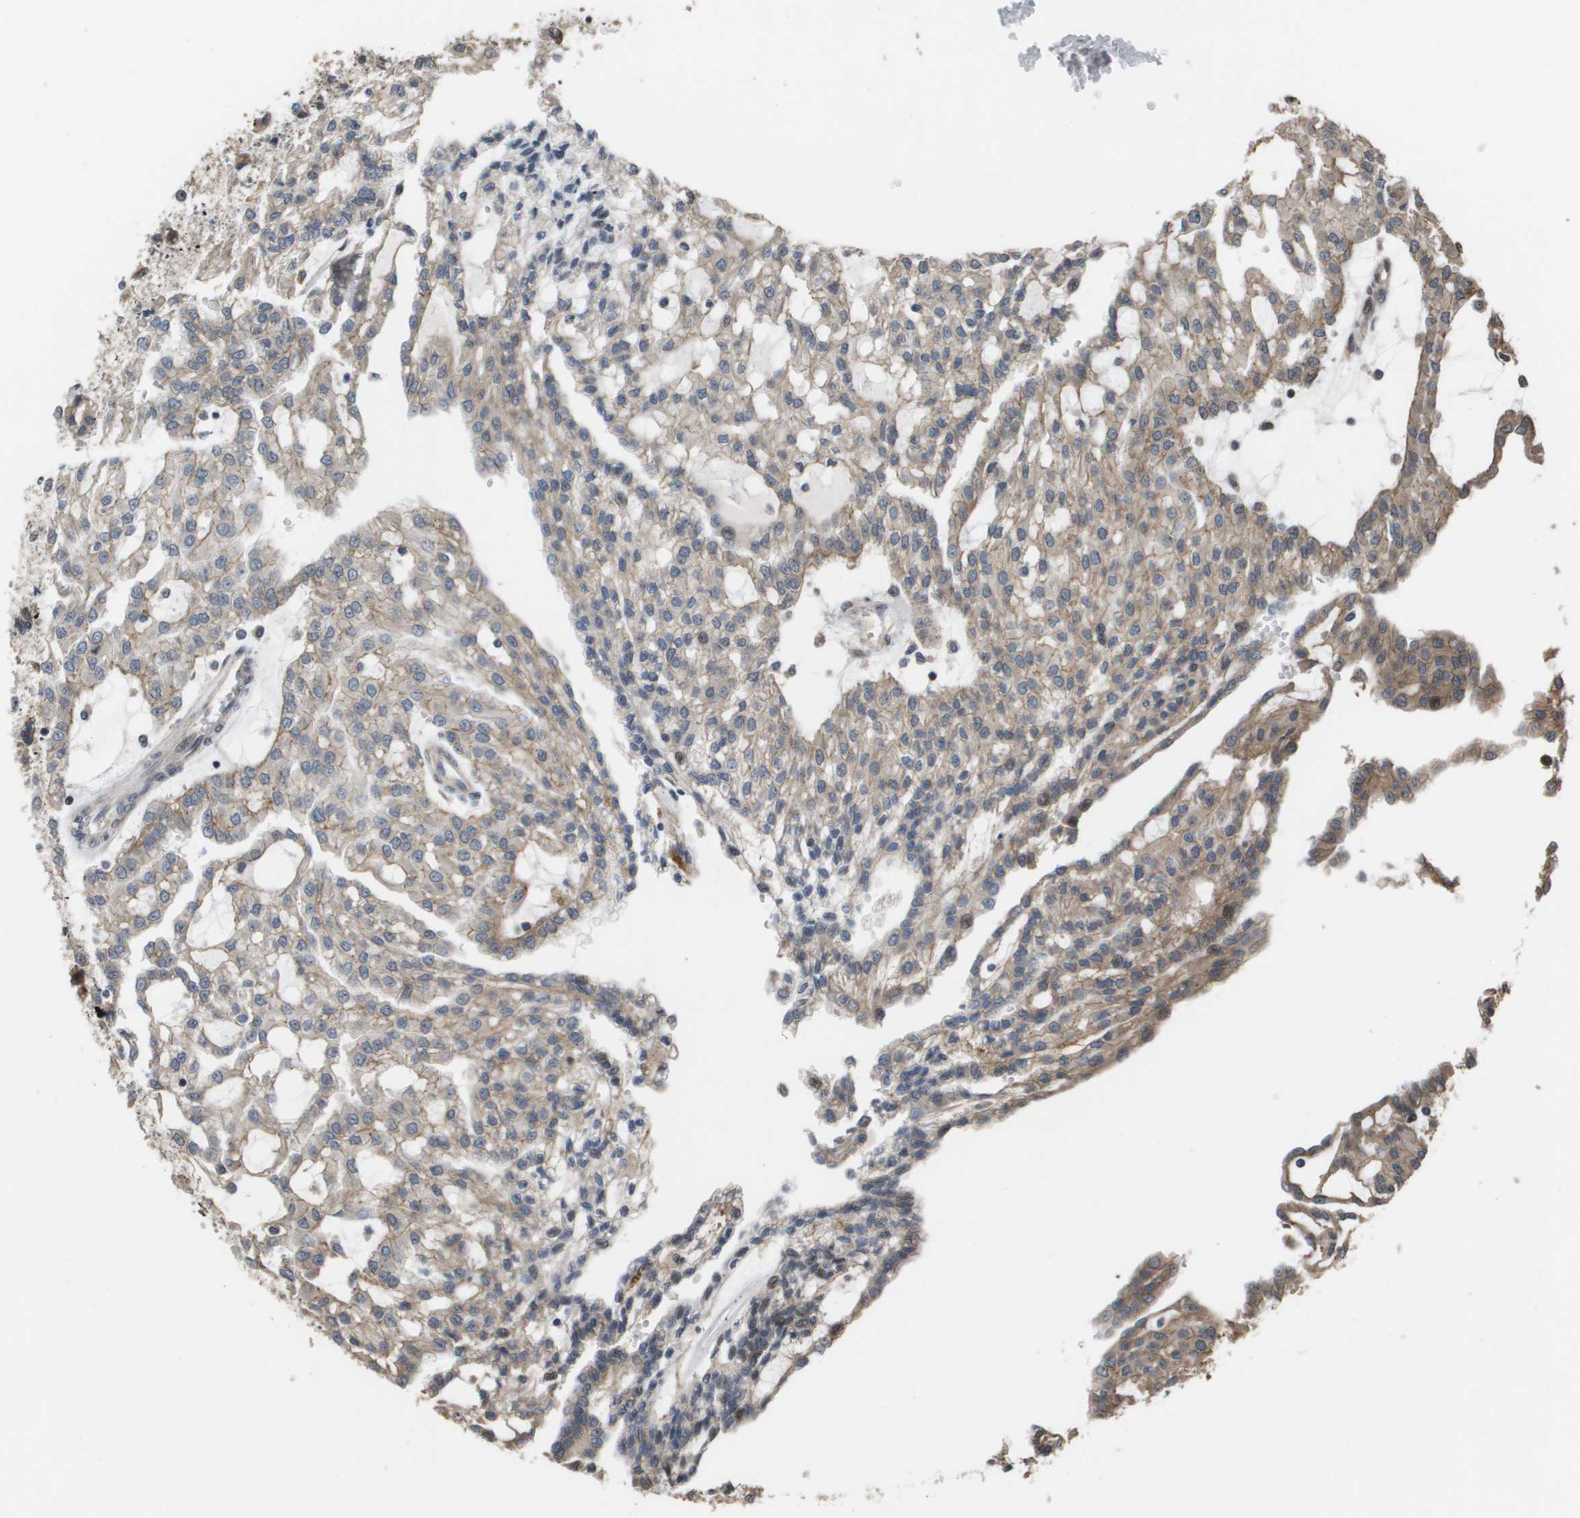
{"staining": {"intensity": "moderate", "quantity": "25%-75%", "location": "cytoplasmic/membranous"}, "tissue": "renal cancer", "cell_type": "Tumor cells", "image_type": "cancer", "snomed": [{"axis": "morphology", "description": "Adenocarcinoma, NOS"}, {"axis": "topography", "description": "Kidney"}], "caption": "Immunohistochemical staining of human renal cancer (adenocarcinoma) shows medium levels of moderate cytoplasmic/membranous staining in about 25%-75% of tumor cells. The staining is performed using DAB (3,3'-diaminobenzidine) brown chromogen to label protein expression. The nuclei are counter-stained blue using hematoxylin.", "gene": "AXIN2", "patient": {"sex": "male", "age": 63}}